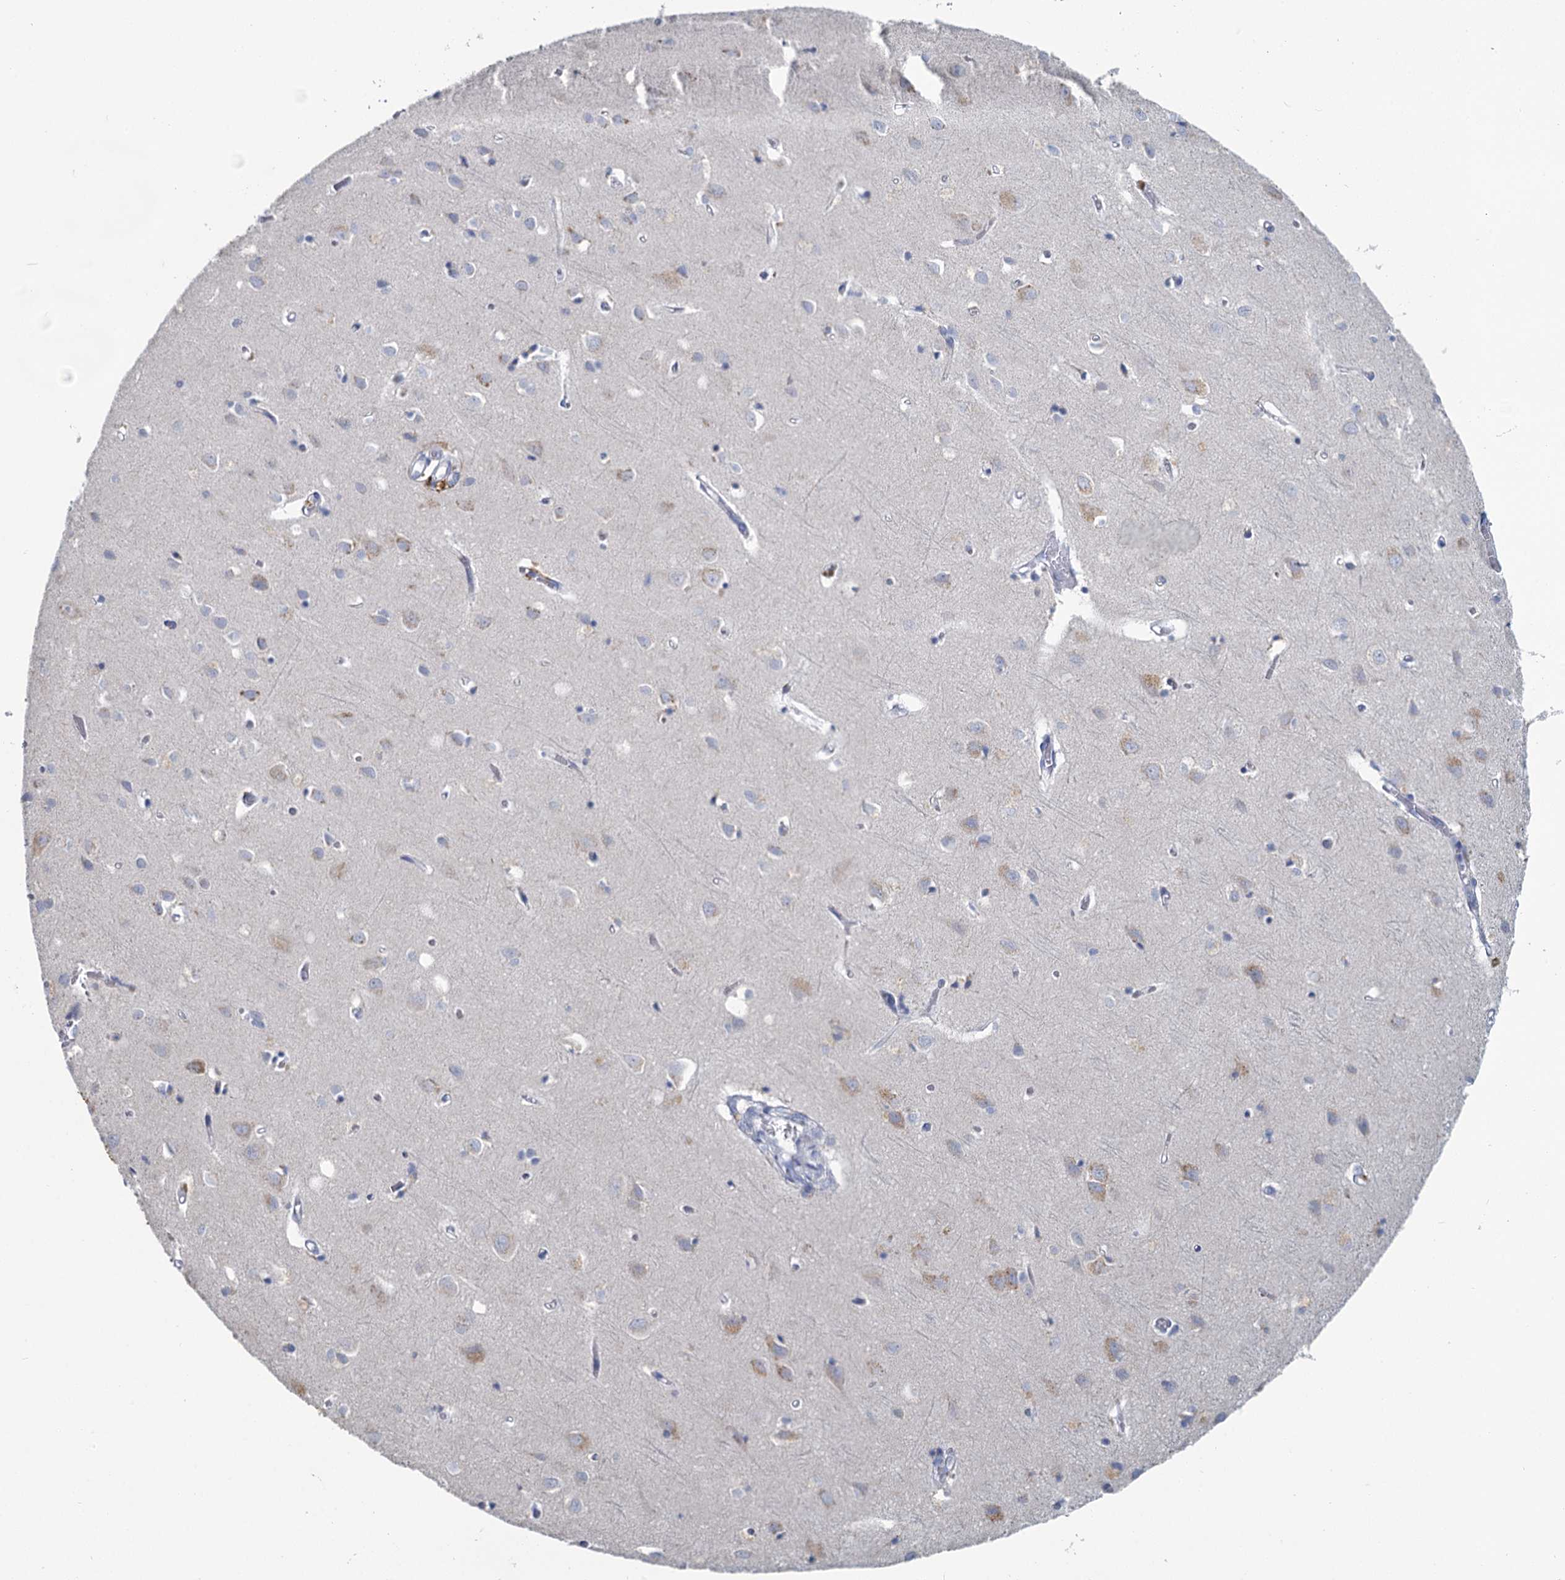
{"staining": {"intensity": "negative", "quantity": "none", "location": "none"}, "tissue": "cerebral cortex", "cell_type": "Endothelial cells", "image_type": "normal", "snomed": [{"axis": "morphology", "description": "Normal tissue, NOS"}, {"axis": "topography", "description": "Cerebral cortex"}], "caption": "This is a histopathology image of immunohistochemistry staining of normal cerebral cortex, which shows no staining in endothelial cells.", "gene": "CHGA", "patient": {"sex": "female", "age": 64}}